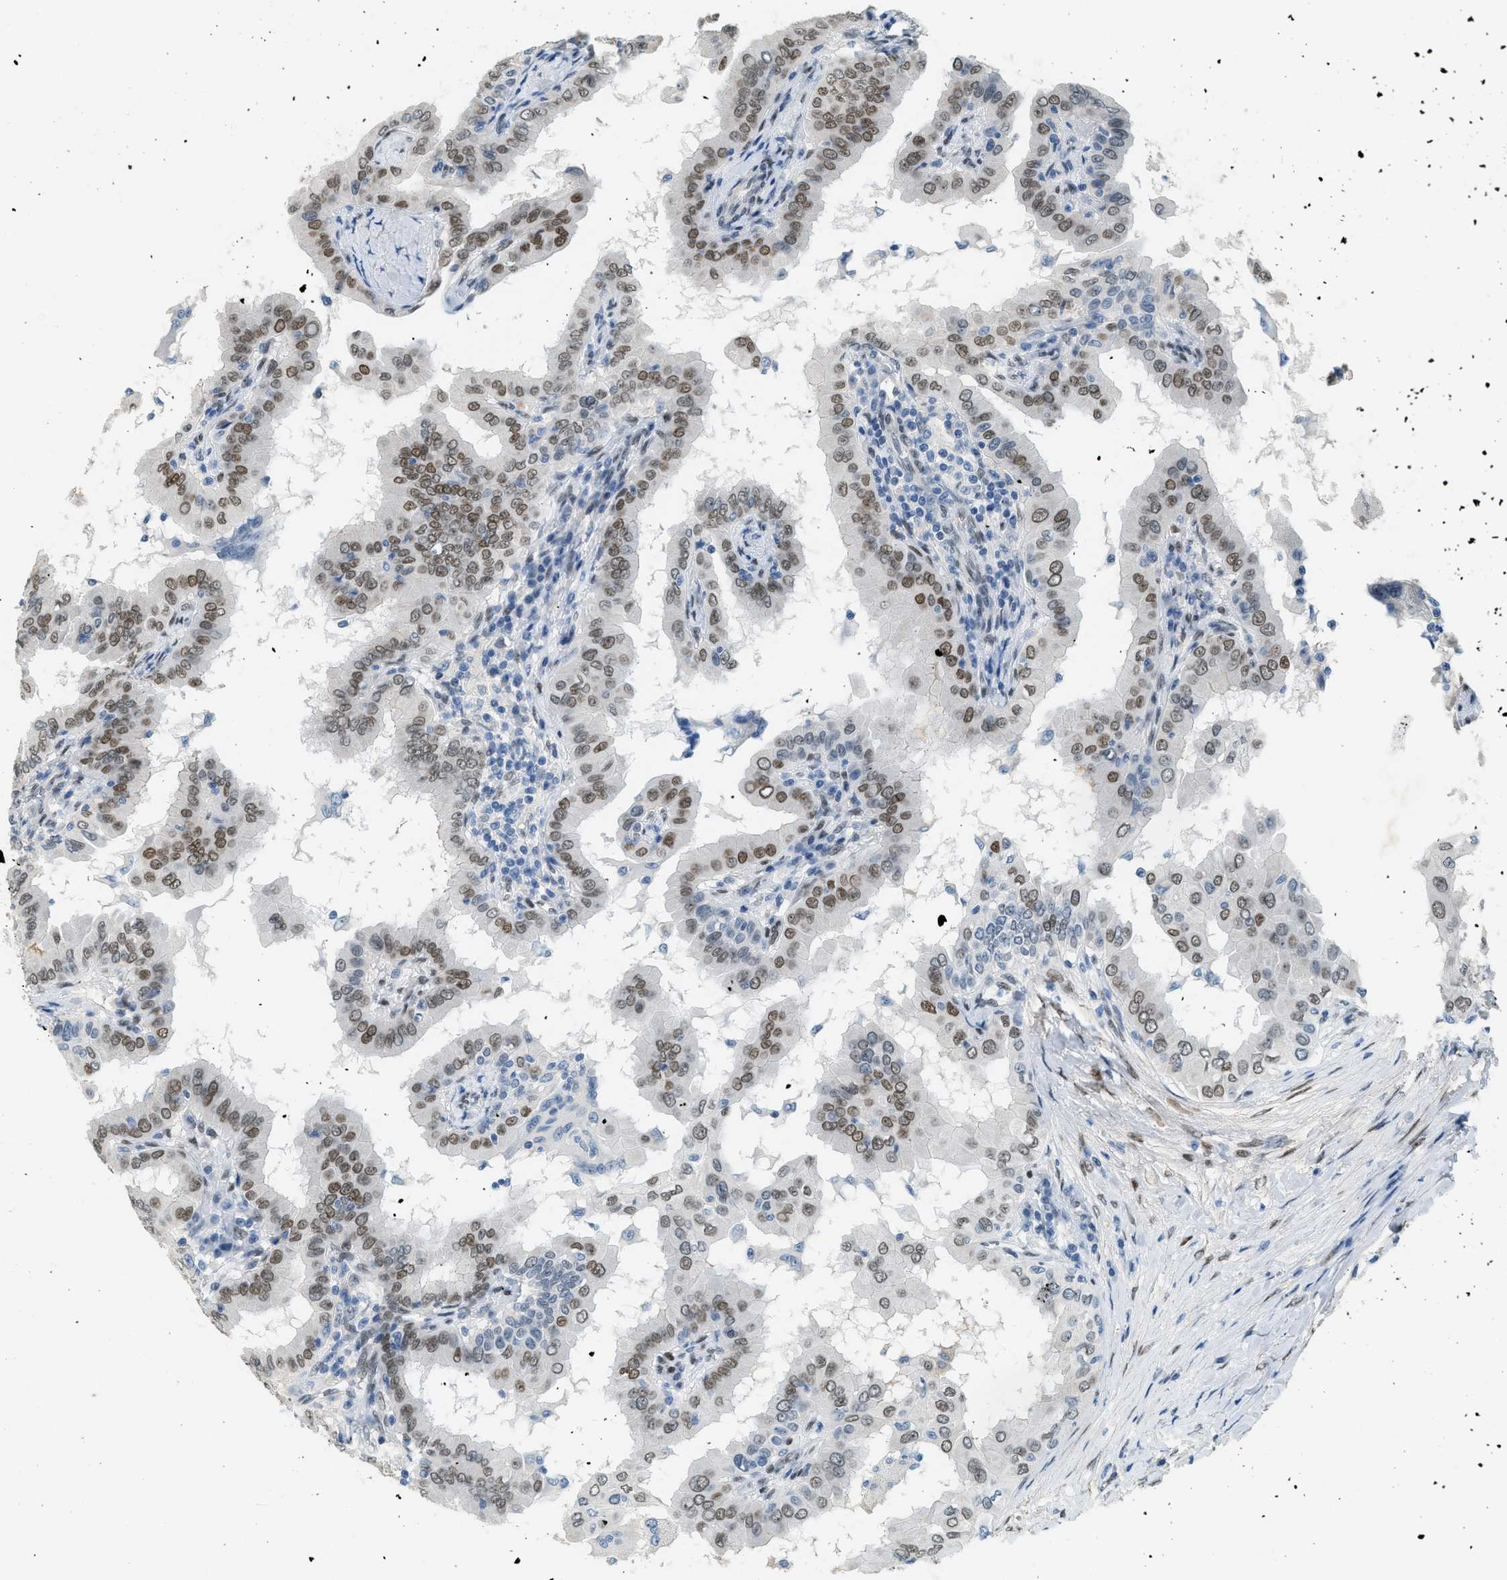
{"staining": {"intensity": "moderate", "quantity": ">75%", "location": "nuclear"}, "tissue": "thyroid cancer", "cell_type": "Tumor cells", "image_type": "cancer", "snomed": [{"axis": "morphology", "description": "Papillary adenocarcinoma, NOS"}, {"axis": "topography", "description": "Thyroid gland"}], "caption": "Thyroid cancer stained for a protein (brown) exhibits moderate nuclear positive expression in about >75% of tumor cells.", "gene": "ZBTB20", "patient": {"sex": "male", "age": 33}}